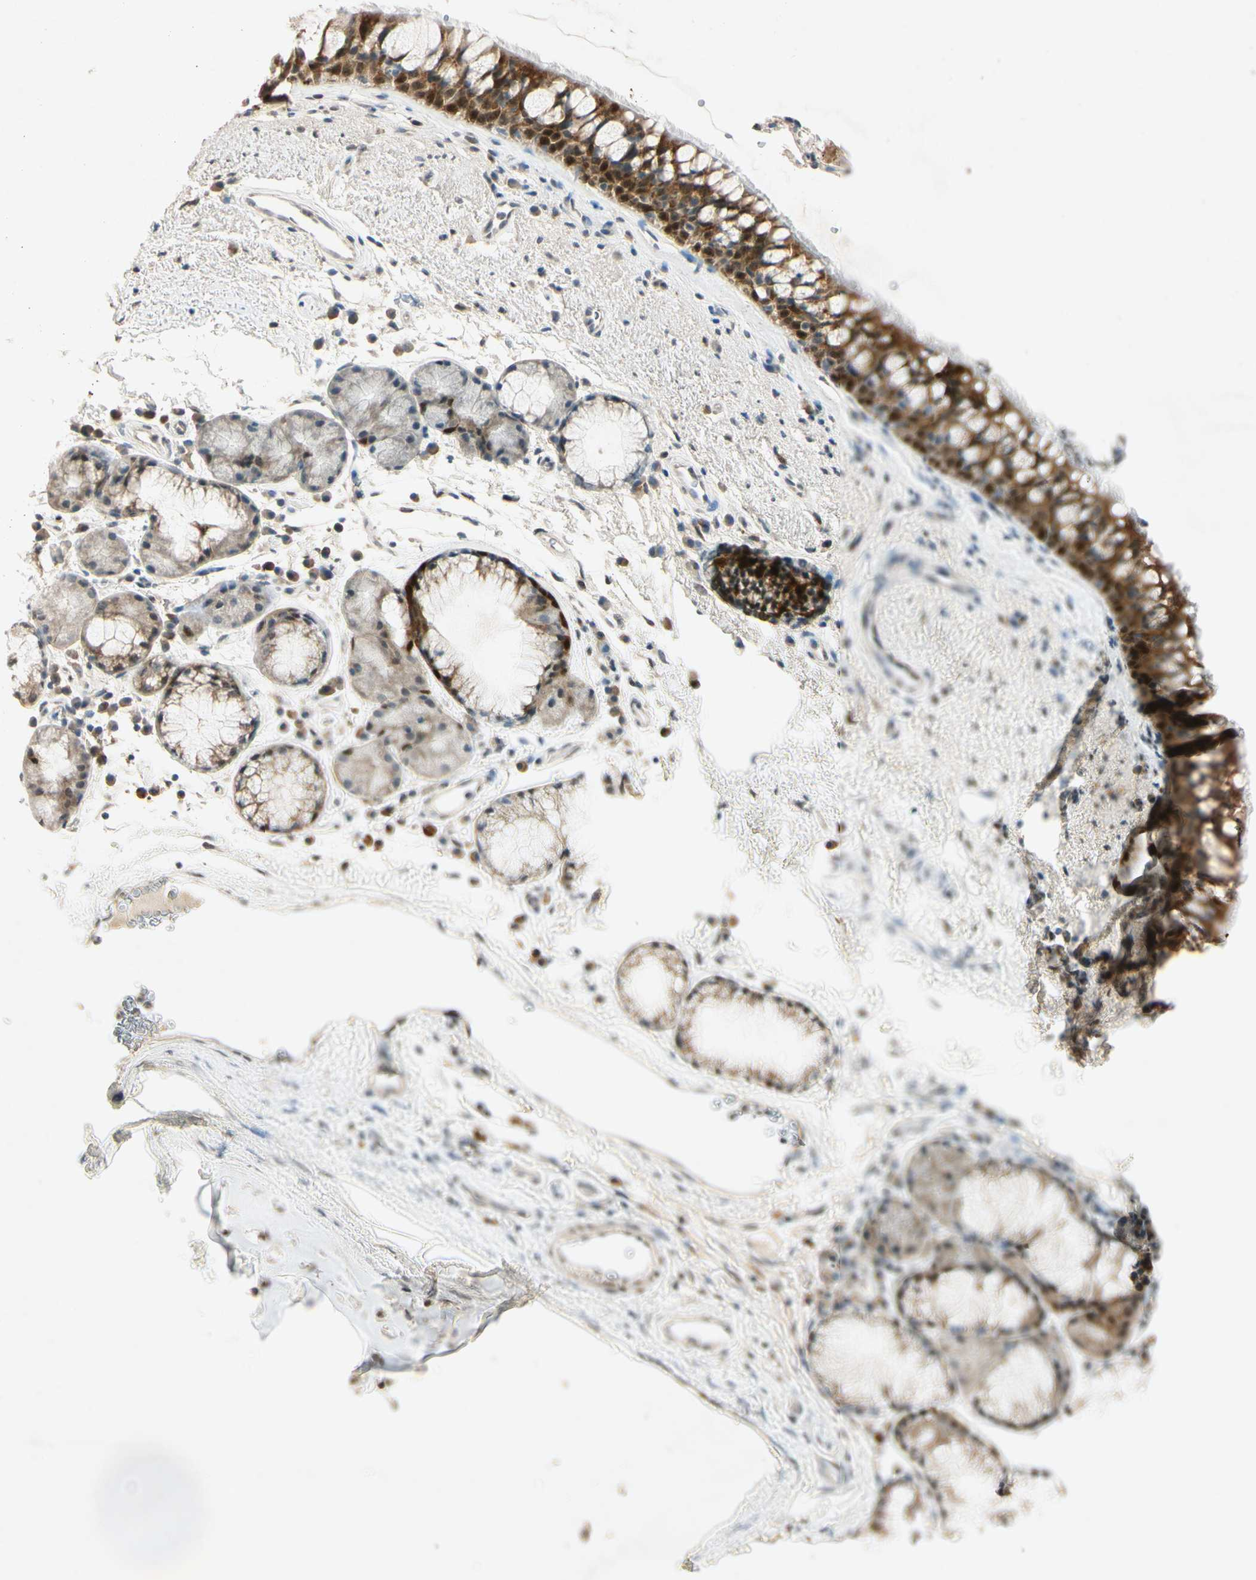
{"staining": {"intensity": "strong", "quantity": ">75%", "location": "cytoplasmic/membranous,nuclear"}, "tissue": "bronchus", "cell_type": "Respiratory epithelial cells", "image_type": "normal", "snomed": [{"axis": "morphology", "description": "Normal tissue, NOS"}, {"axis": "topography", "description": "Bronchus"}], "caption": "Human bronchus stained for a protein (brown) exhibits strong cytoplasmic/membranous,nuclear positive expression in approximately >75% of respiratory epithelial cells.", "gene": "HSPA1B", "patient": {"sex": "female", "age": 54}}